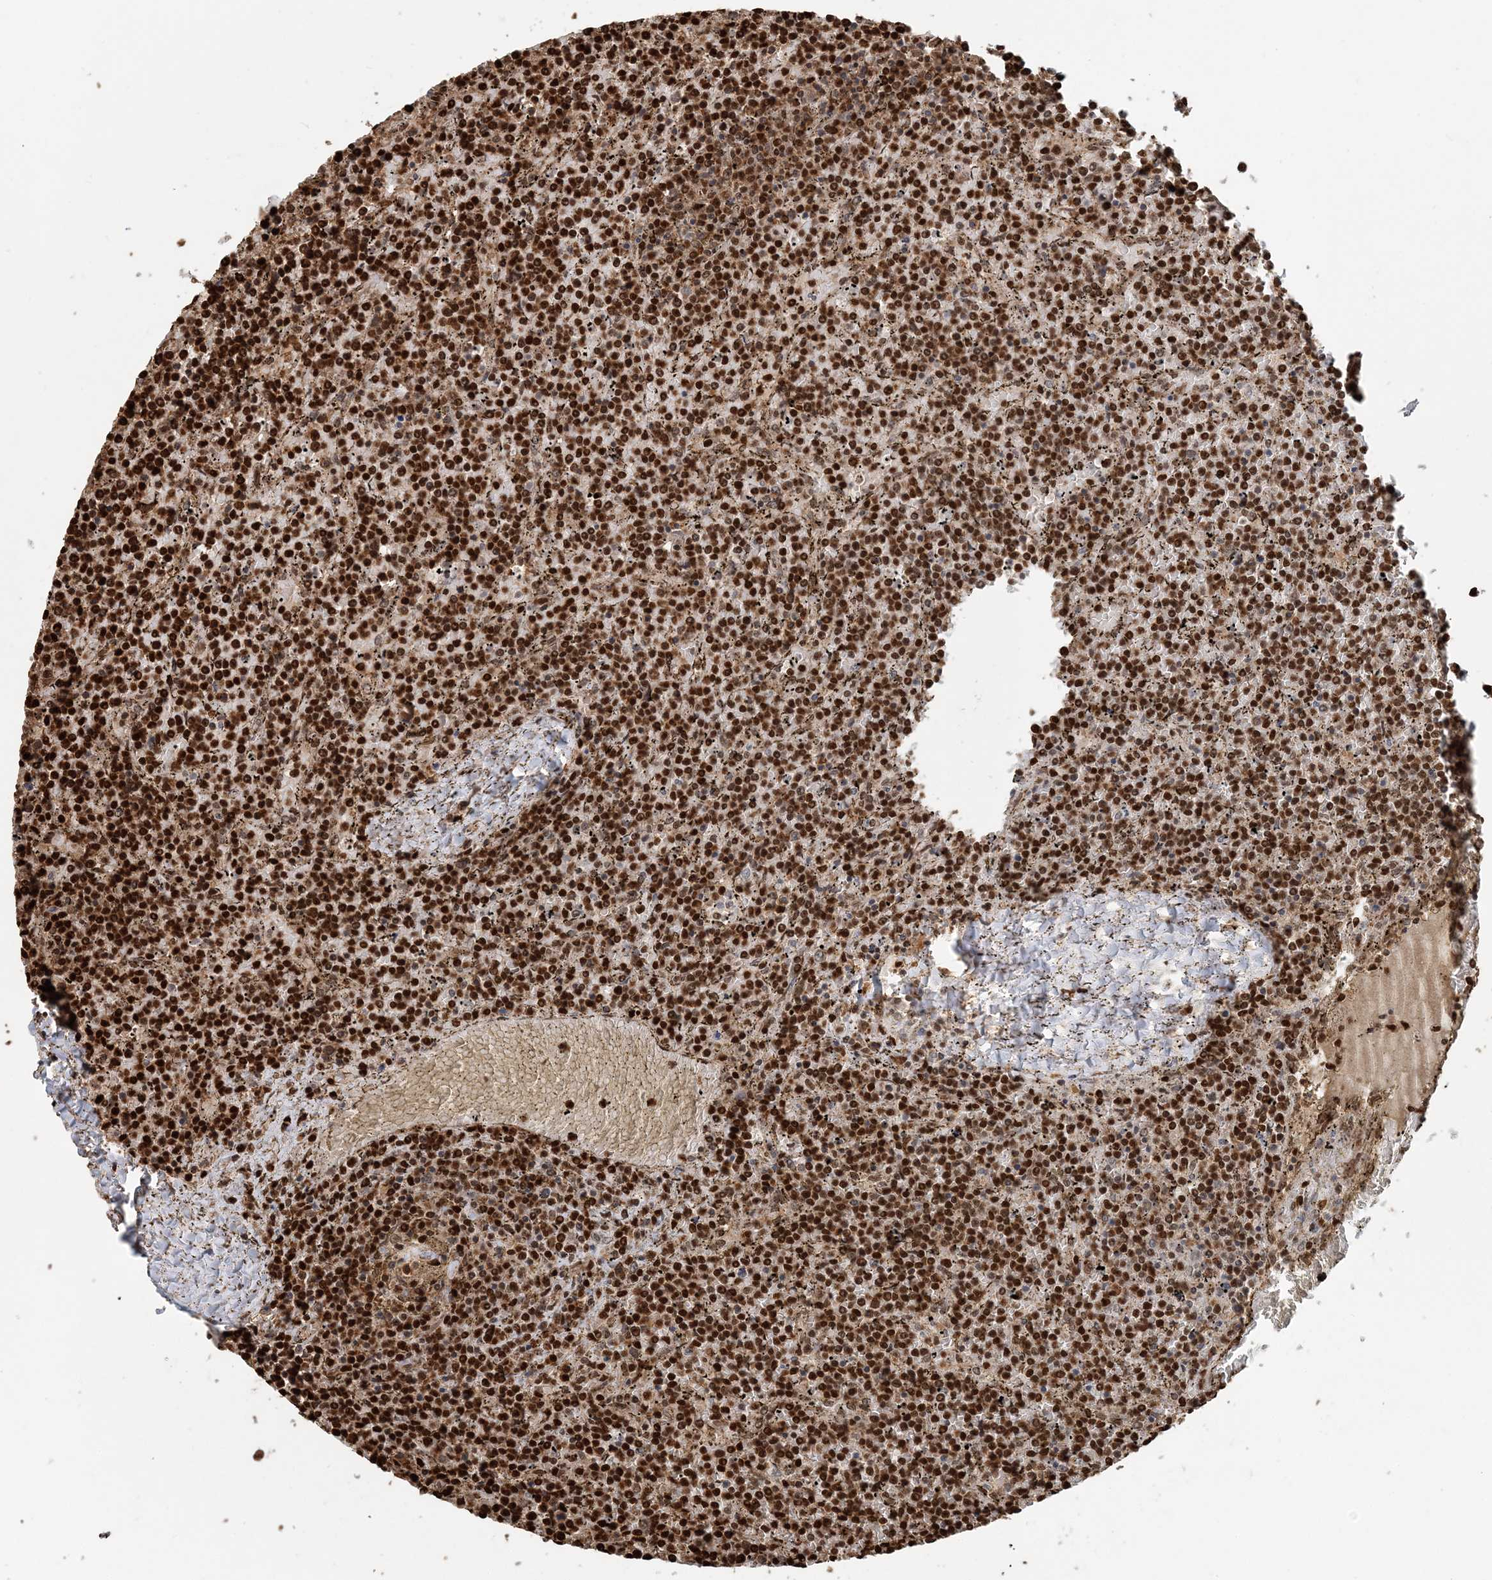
{"staining": {"intensity": "strong", "quantity": ">75%", "location": "nuclear"}, "tissue": "lymphoma", "cell_type": "Tumor cells", "image_type": "cancer", "snomed": [{"axis": "morphology", "description": "Malignant lymphoma, non-Hodgkin's type, Low grade"}, {"axis": "topography", "description": "Spleen"}], "caption": "The image demonstrates staining of lymphoma, revealing strong nuclear protein expression (brown color) within tumor cells.", "gene": "ARHGAP35", "patient": {"sex": "female", "age": 19}}